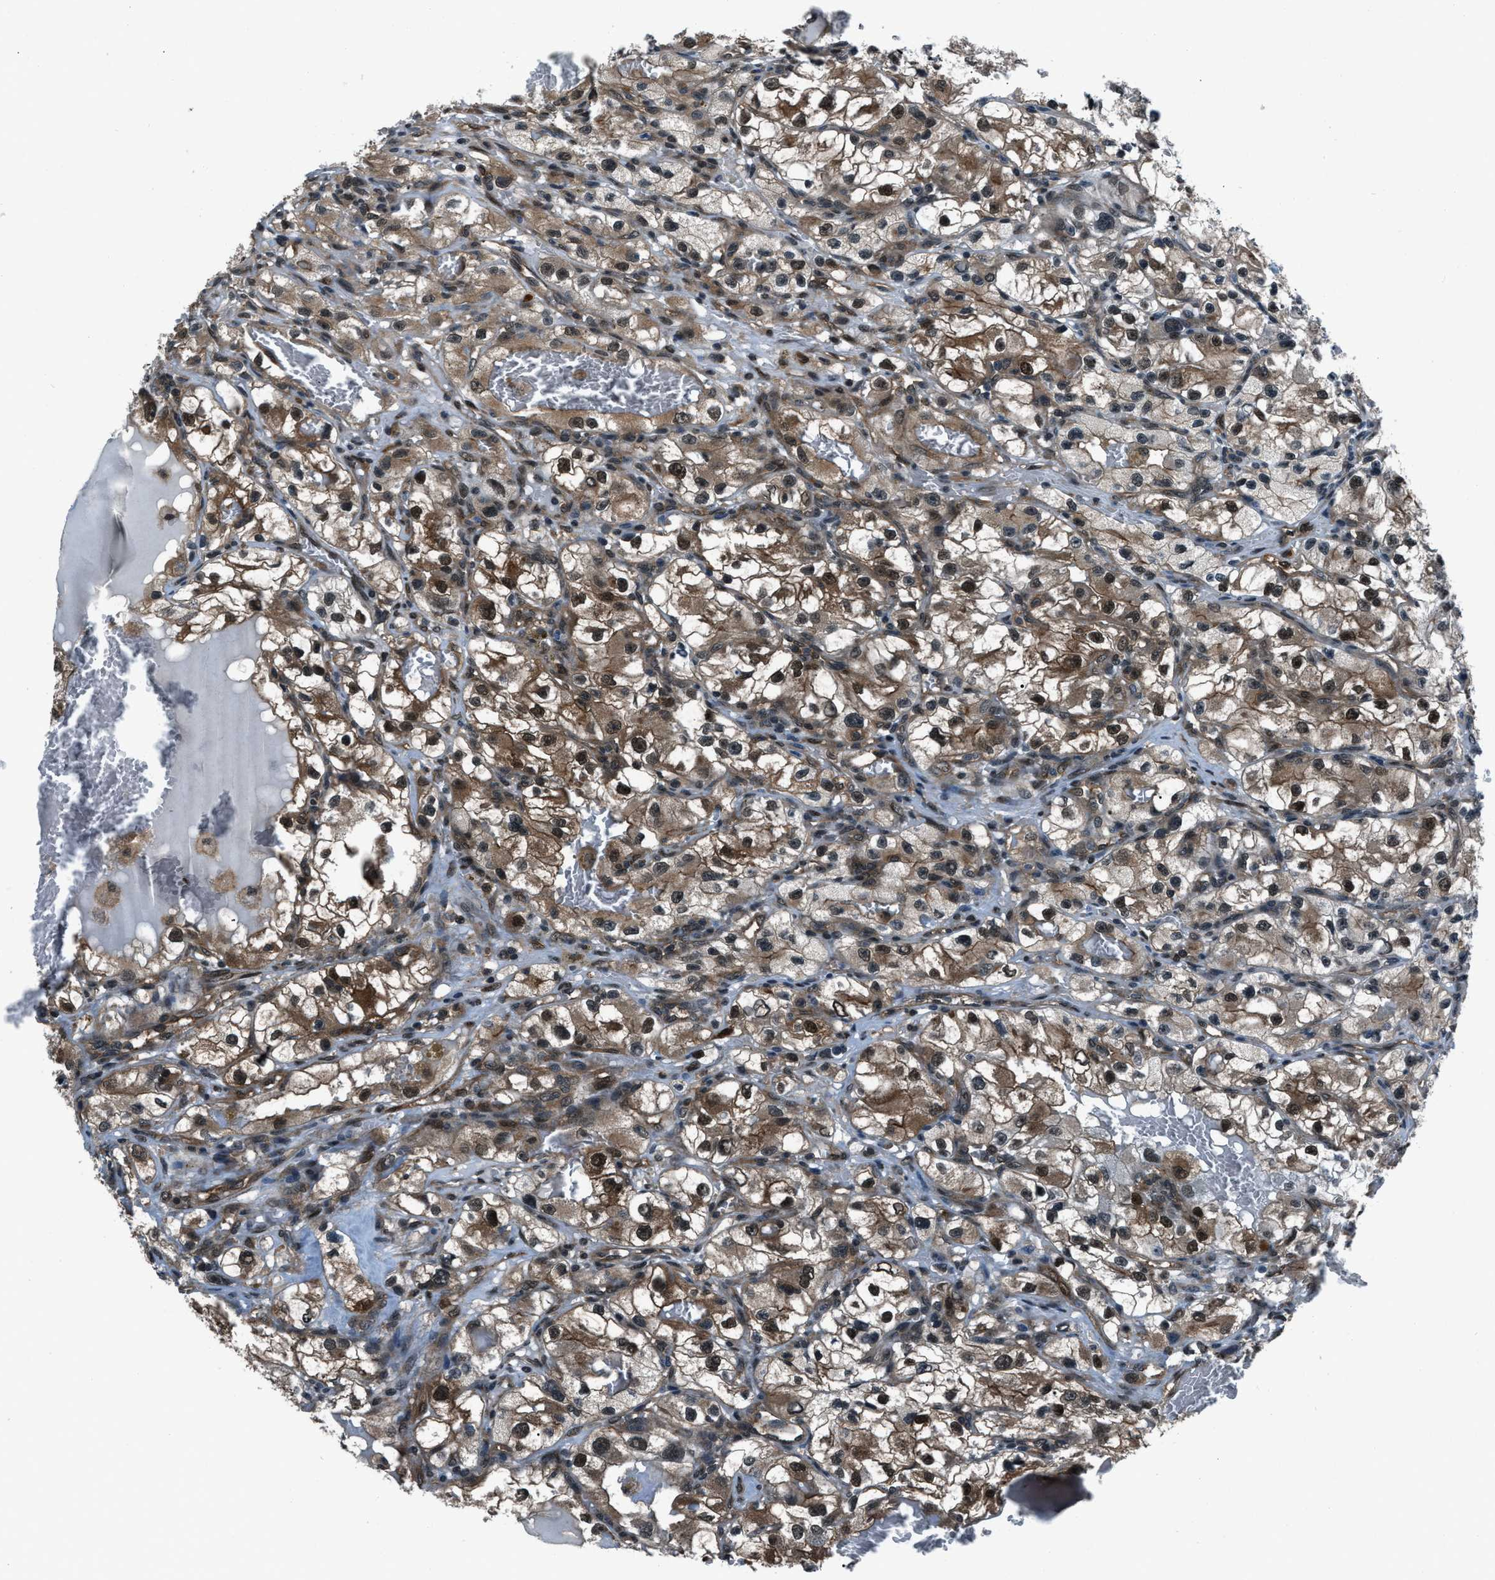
{"staining": {"intensity": "strong", "quantity": "25%-75%", "location": "cytoplasmic/membranous,nuclear"}, "tissue": "renal cancer", "cell_type": "Tumor cells", "image_type": "cancer", "snomed": [{"axis": "morphology", "description": "Adenocarcinoma, NOS"}, {"axis": "topography", "description": "Kidney"}], "caption": "Protein staining by immunohistochemistry displays strong cytoplasmic/membranous and nuclear staining in about 25%-75% of tumor cells in renal cancer.", "gene": "NUDCD3", "patient": {"sex": "female", "age": 57}}